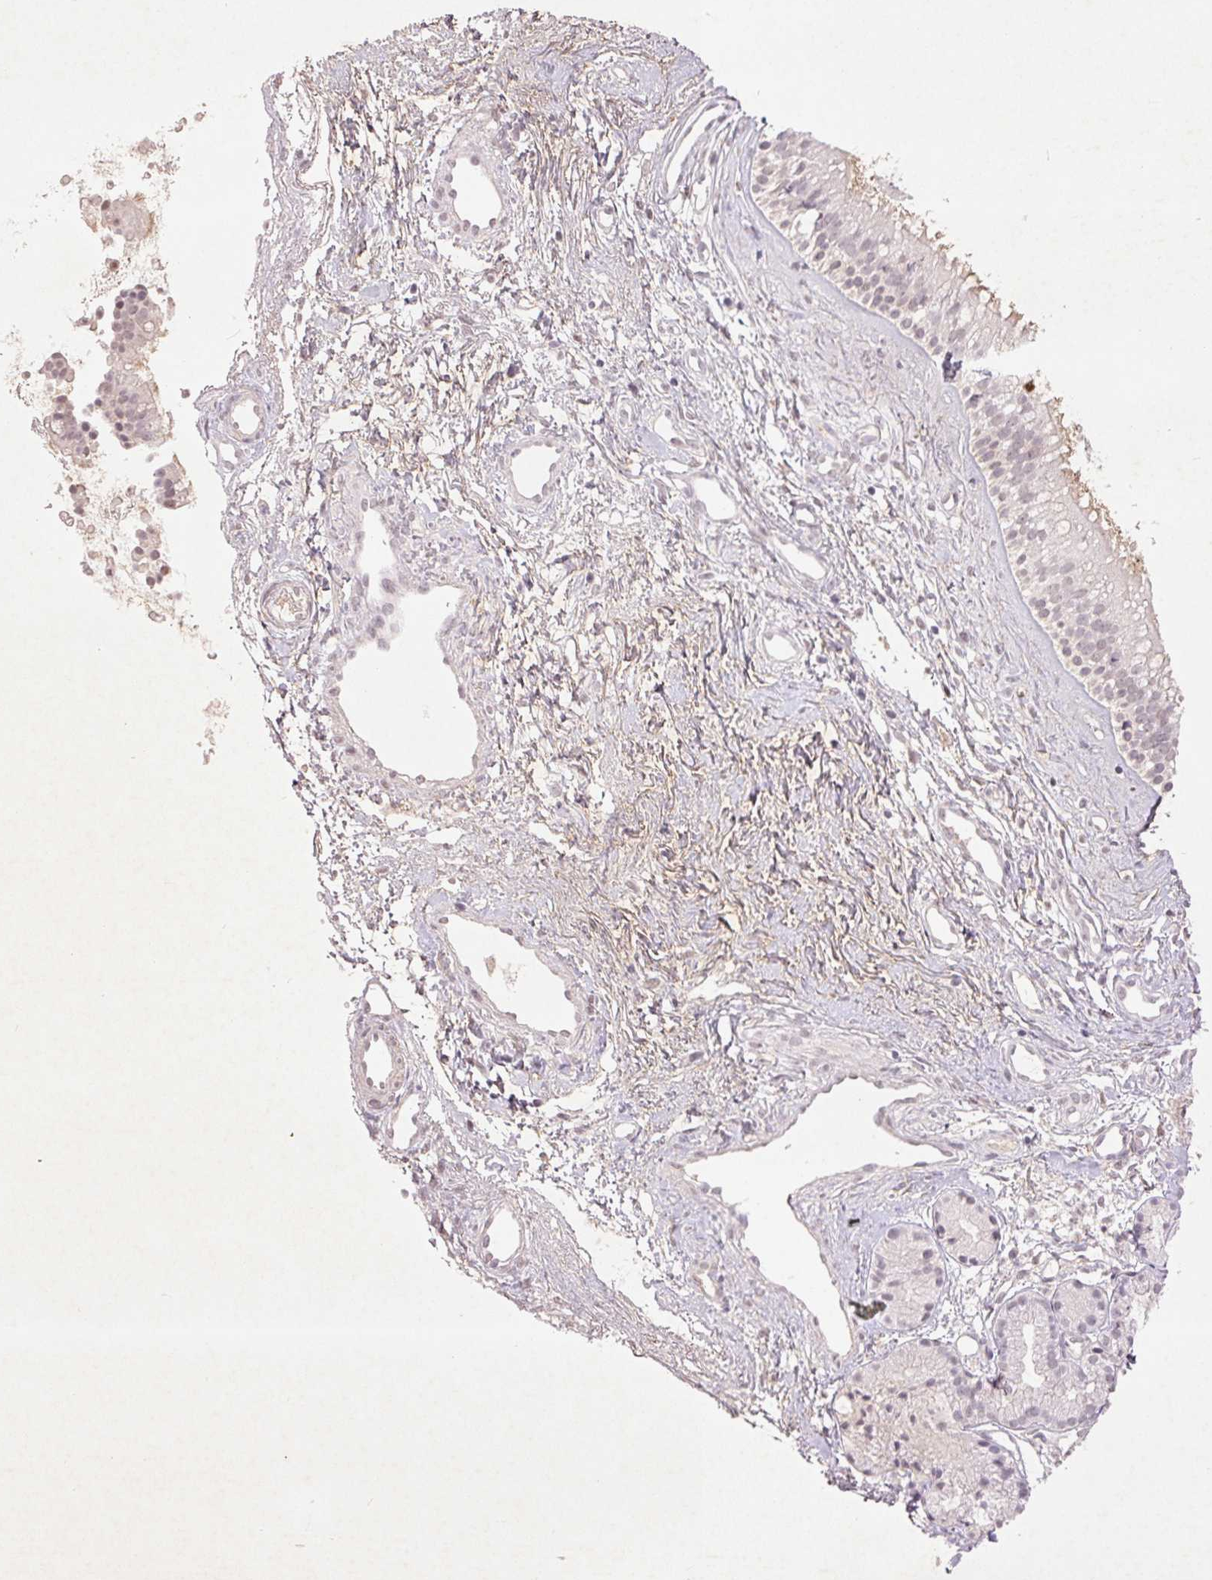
{"staining": {"intensity": "weak", "quantity": "<25%", "location": "nuclear"}, "tissue": "nasopharynx", "cell_type": "Respiratory epithelial cells", "image_type": "normal", "snomed": [{"axis": "morphology", "description": "Normal tissue, NOS"}, {"axis": "topography", "description": "Nasopharynx"}], "caption": "Protein analysis of normal nasopharynx reveals no significant expression in respiratory epithelial cells. Brightfield microscopy of IHC stained with DAB (brown) and hematoxylin (blue), captured at high magnification.", "gene": "FAM168B", "patient": {"sex": "male", "age": 58}}